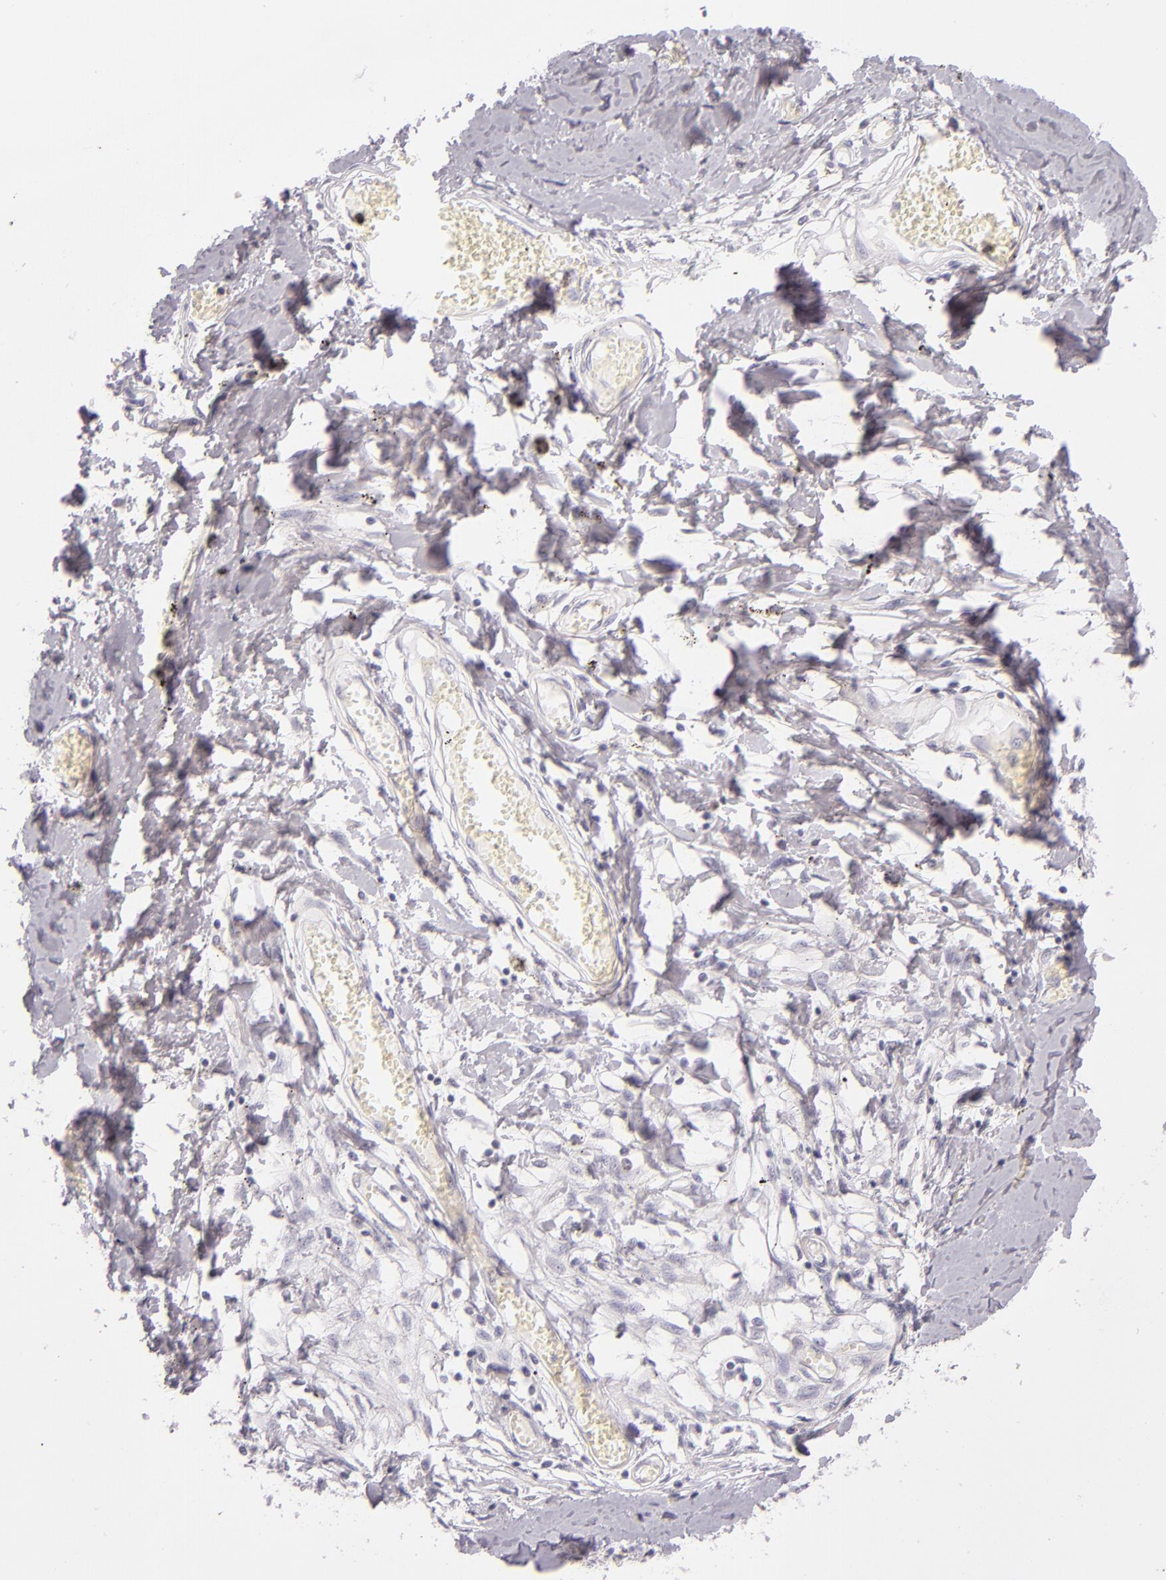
{"staining": {"intensity": "negative", "quantity": "none", "location": "none"}, "tissue": "adipose tissue", "cell_type": "Adipocytes", "image_type": "normal", "snomed": [{"axis": "morphology", "description": "Normal tissue, NOS"}, {"axis": "morphology", "description": "Sarcoma, NOS"}, {"axis": "topography", "description": "Skin"}, {"axis": "topography", "description": "Soft tissue"}], "caption": "Immunohistochemistry micrograph of normal adipose tissue stained for a protein (brown), which shows no expression in adipocytes.", "gene": "FAM181A", "patient": {"sex": "female", "age": 51}}